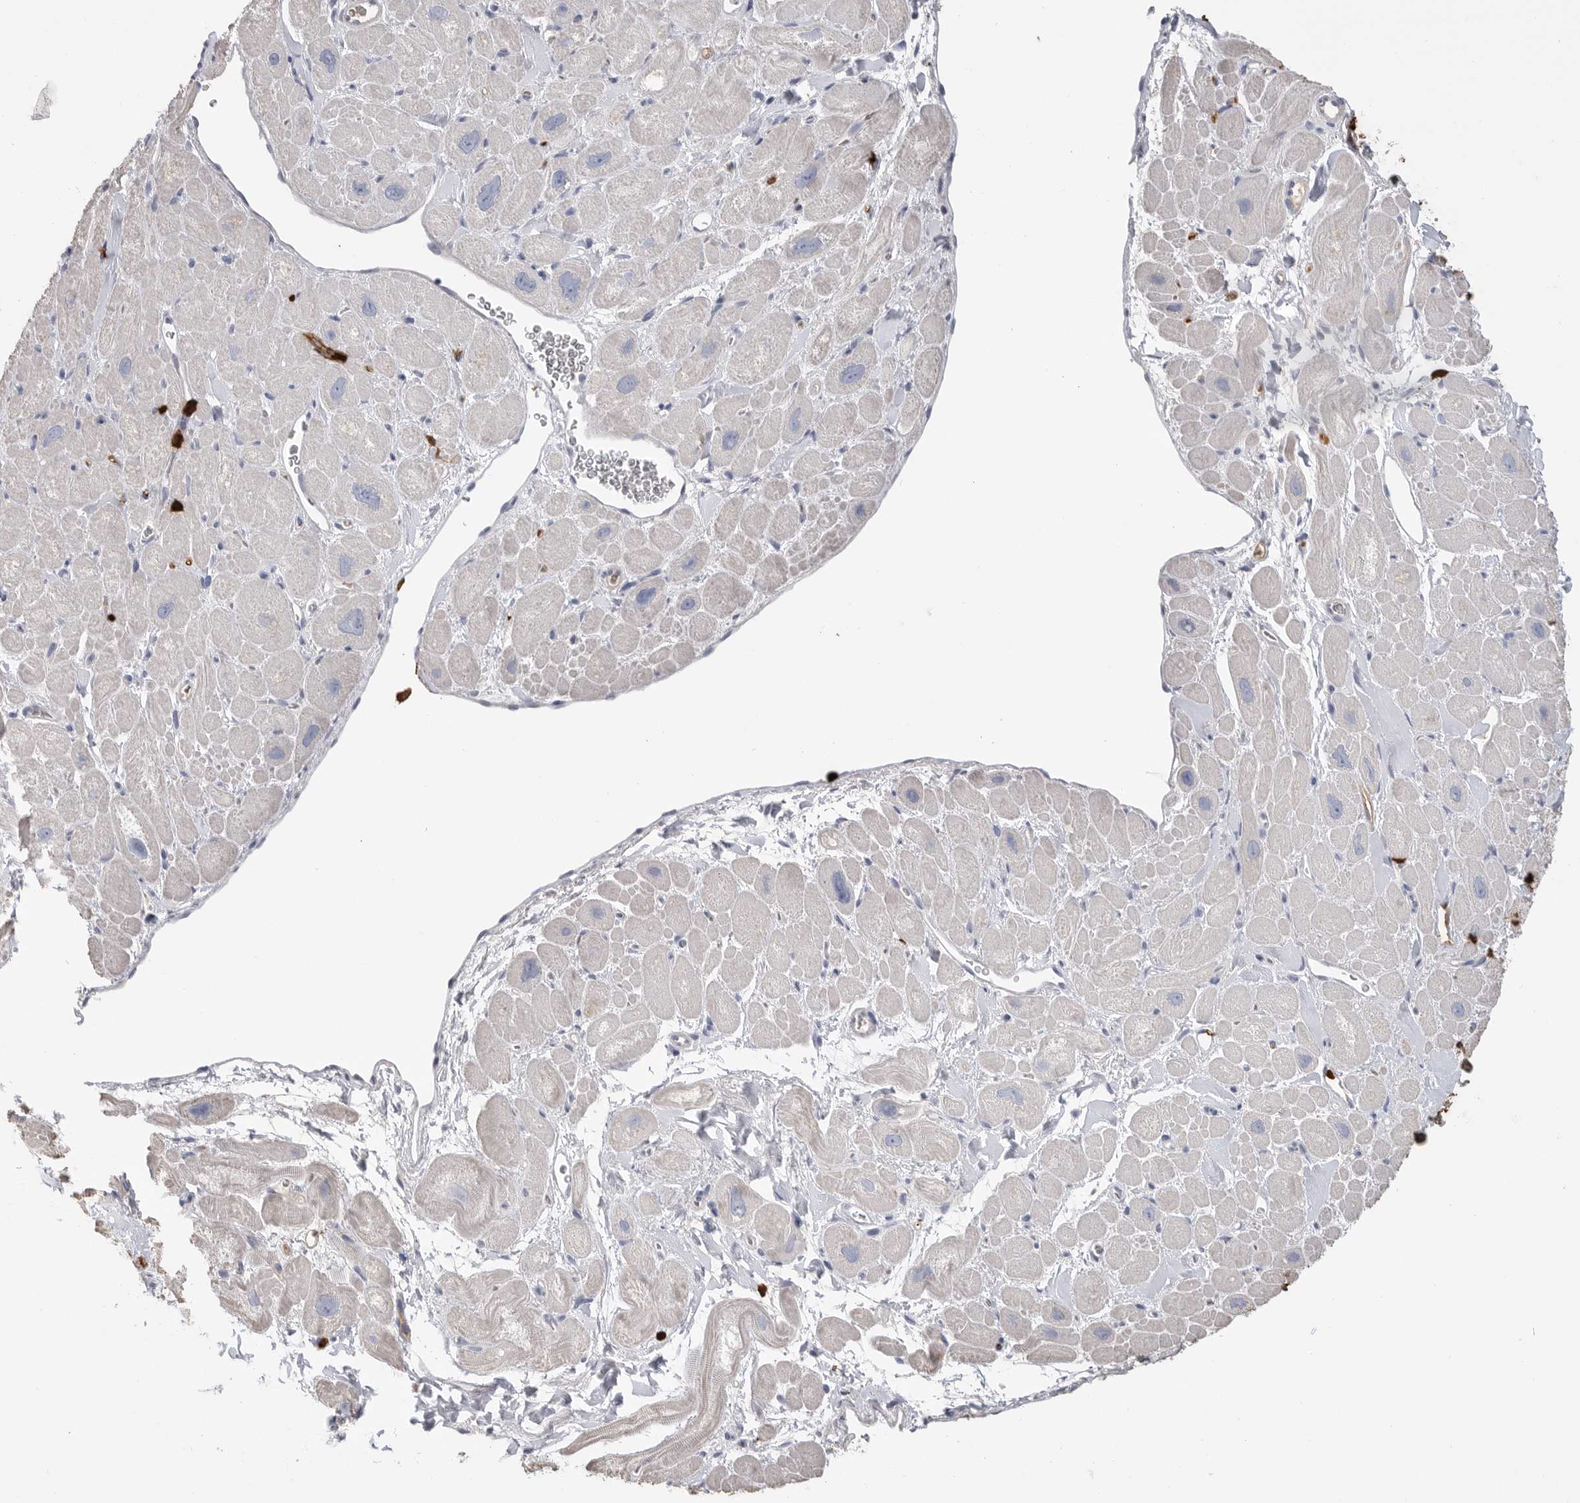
{"staining": {"intensity": "negative", "quantity": "none", "location": "none"}, "tissue": "heart muscle", "cell_type": "Cardiomyocytes", "image_type": "normal", "snomed": [{"axis": "morphology", "description": "Normal tissue, NOS"}, {"axis": "topography", "description": "Heart"}], "caption": "This is an immunohistochemistry (IHC) micrograph of normal human heart muscle. There is no expression in cardiomyocytes.", "gene": "CYB561D1", "patient": {"sex": "male", "age": 49}}